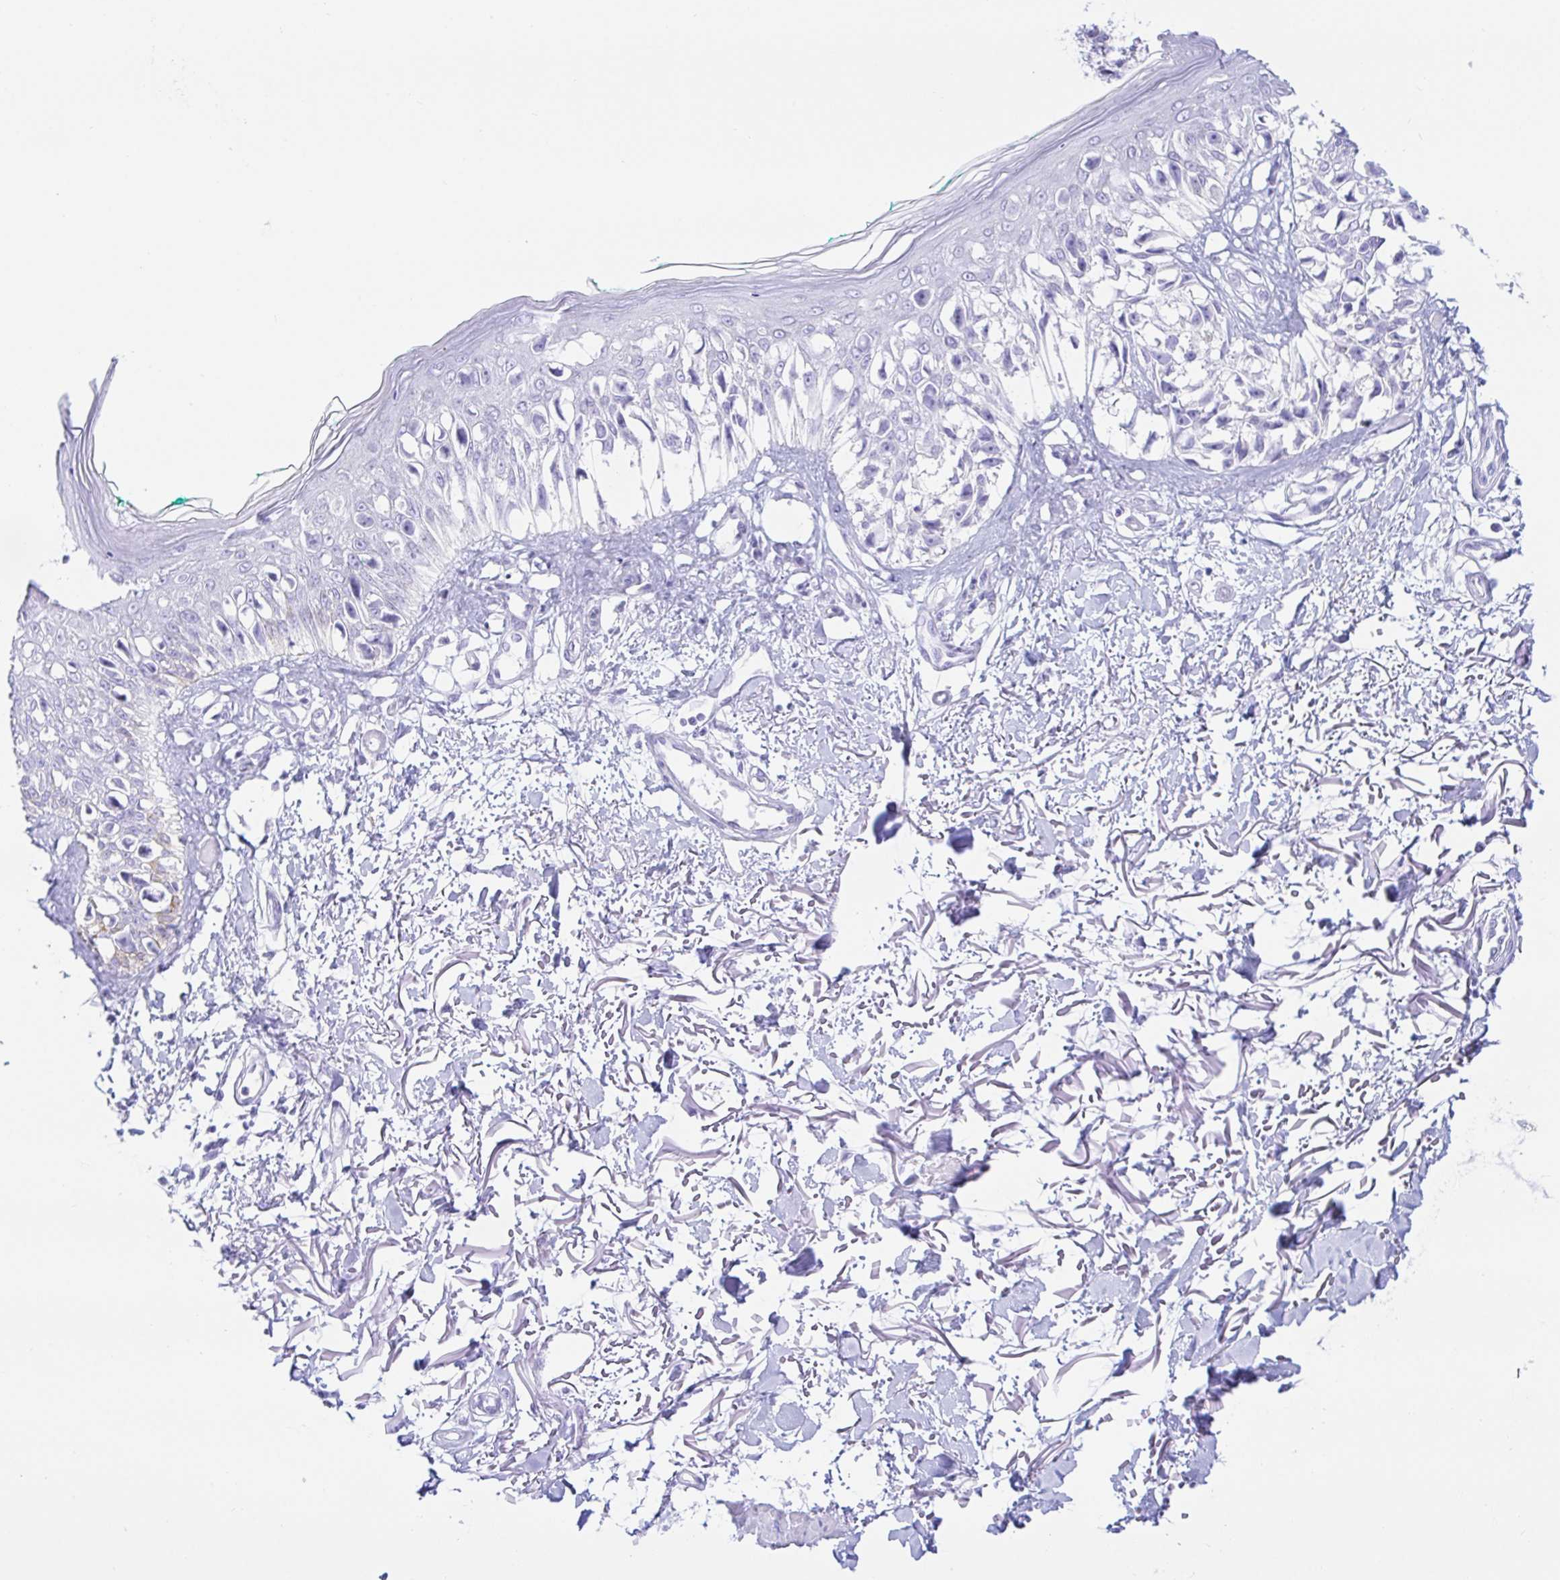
{"staining": {"intensity": "negative", "quantity": "none", "location": "none"}, "tissue": "melanoma", "cell_type": "Tumor cells", "image_type": "cancer", "snomed": [{"axis": "morphology", "description": "Malignant melanoma, NOS"}, {"axis": "topography", "description": "Skin"}], "caption": "This micrograph is of melanoma stained with immunohistochemistry to label a protein in brown with the nuclei are counter-stained blue. There is no expression in tumor cells.", "gene": "PAX8", "patient": {"sex": "male", "age": 73}}